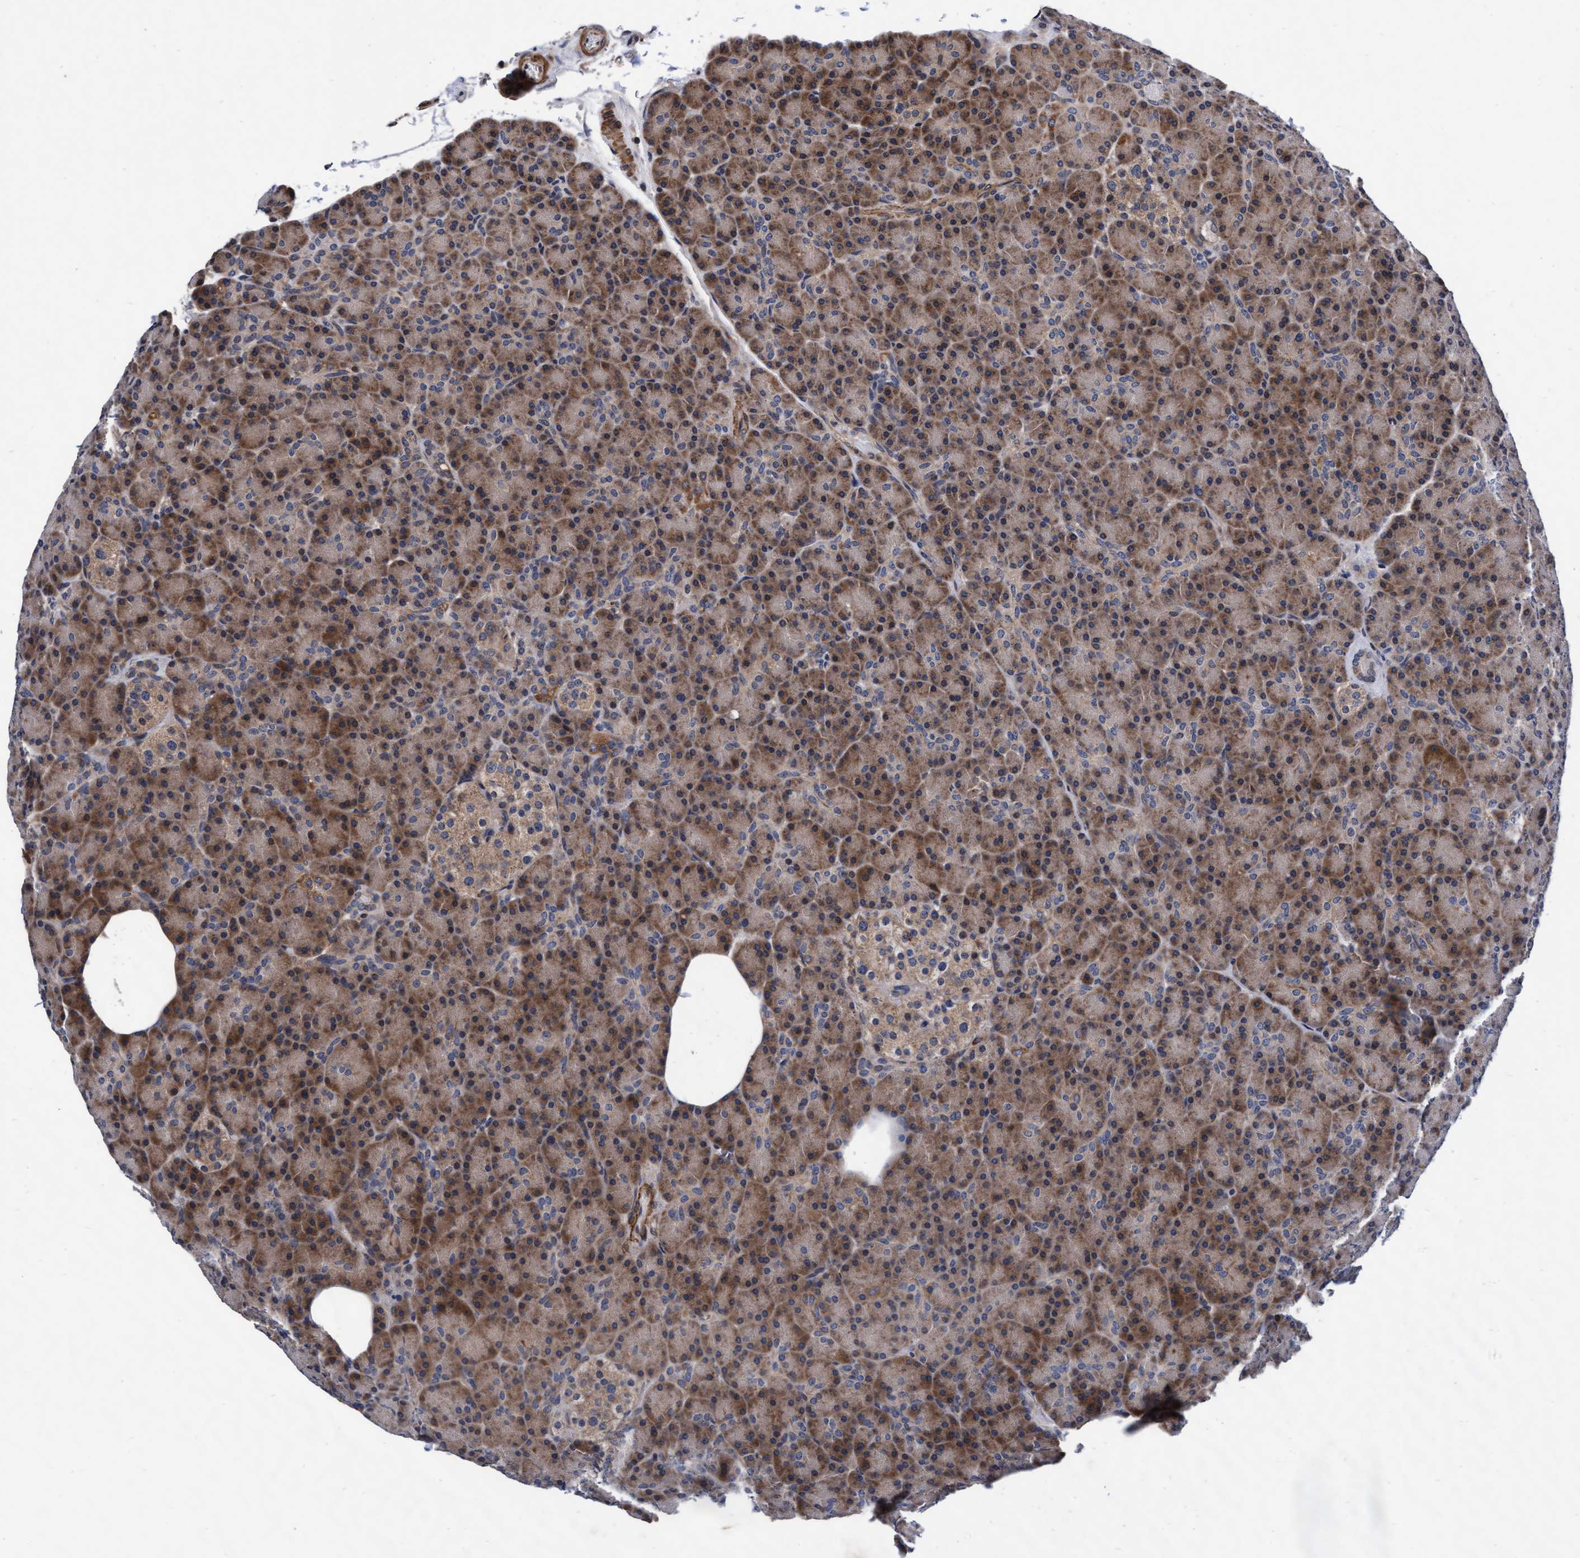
{"staining": {"intensity": "moderate", "quantity": ">75%", "location": "cytoplasmic/membranous"}, "tissue": "pancreas", "cell_type": "Exocrine glandular cells", "image_type": "normal", "snomed": [{"axis": "morphology", "description": "Normal tissue, NOS"}, {"axis": "topography", "description": "Pancreas"}], "caption": "This image reveals unremarkable pancreas stained with immunohistochemistry (IHC) to label a protein in brown. The cytoplasmic/membranous of exocrine glandular cells show moderate positivity for the protein. Nuclei are counter-stained blue.", "gene": "EFCAB13", "patient": {"sex": "female", "age": 43}}